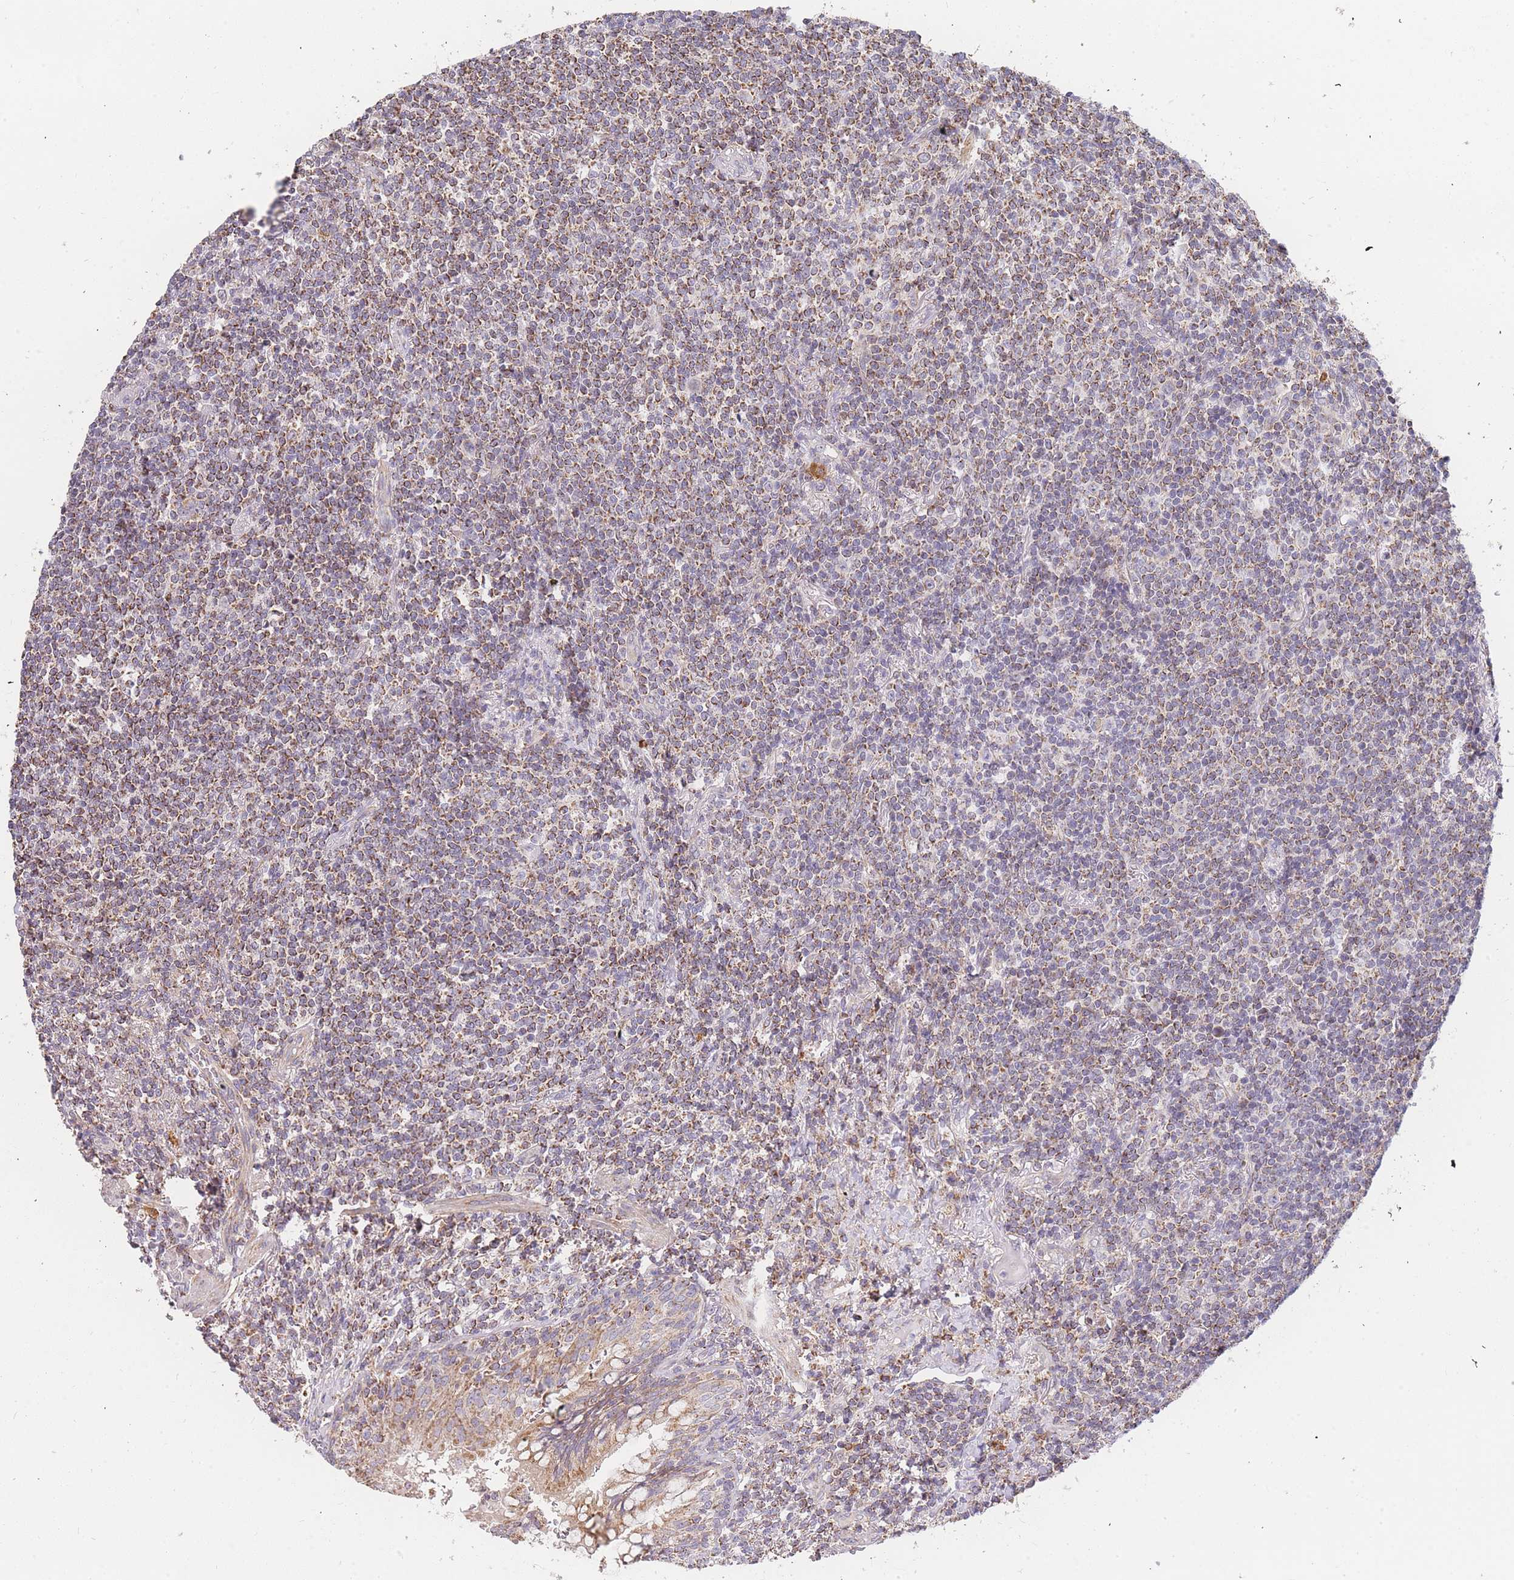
{"staining": {"intensity": "moderate", "quantity": ">75%", "location": "cytoplasmic/membranous"}, "tissue": "lymphoma", "cell_type": "Tumor cells", "image_type": "cancer", "snomed": [{"axis": "morphology", "description": "Malignant lymphoma, non-Hodgkin's type, Low grade"}, {"axis": "topography", "description": "Lung"}], "caption": "Protein staining exhibits moderate cytoplasmic/membranous expression in approximately >75% of tumor cells in lymphoma.", "gene": "ADCY9", "patient": {"sex": "female", "age": 71}}